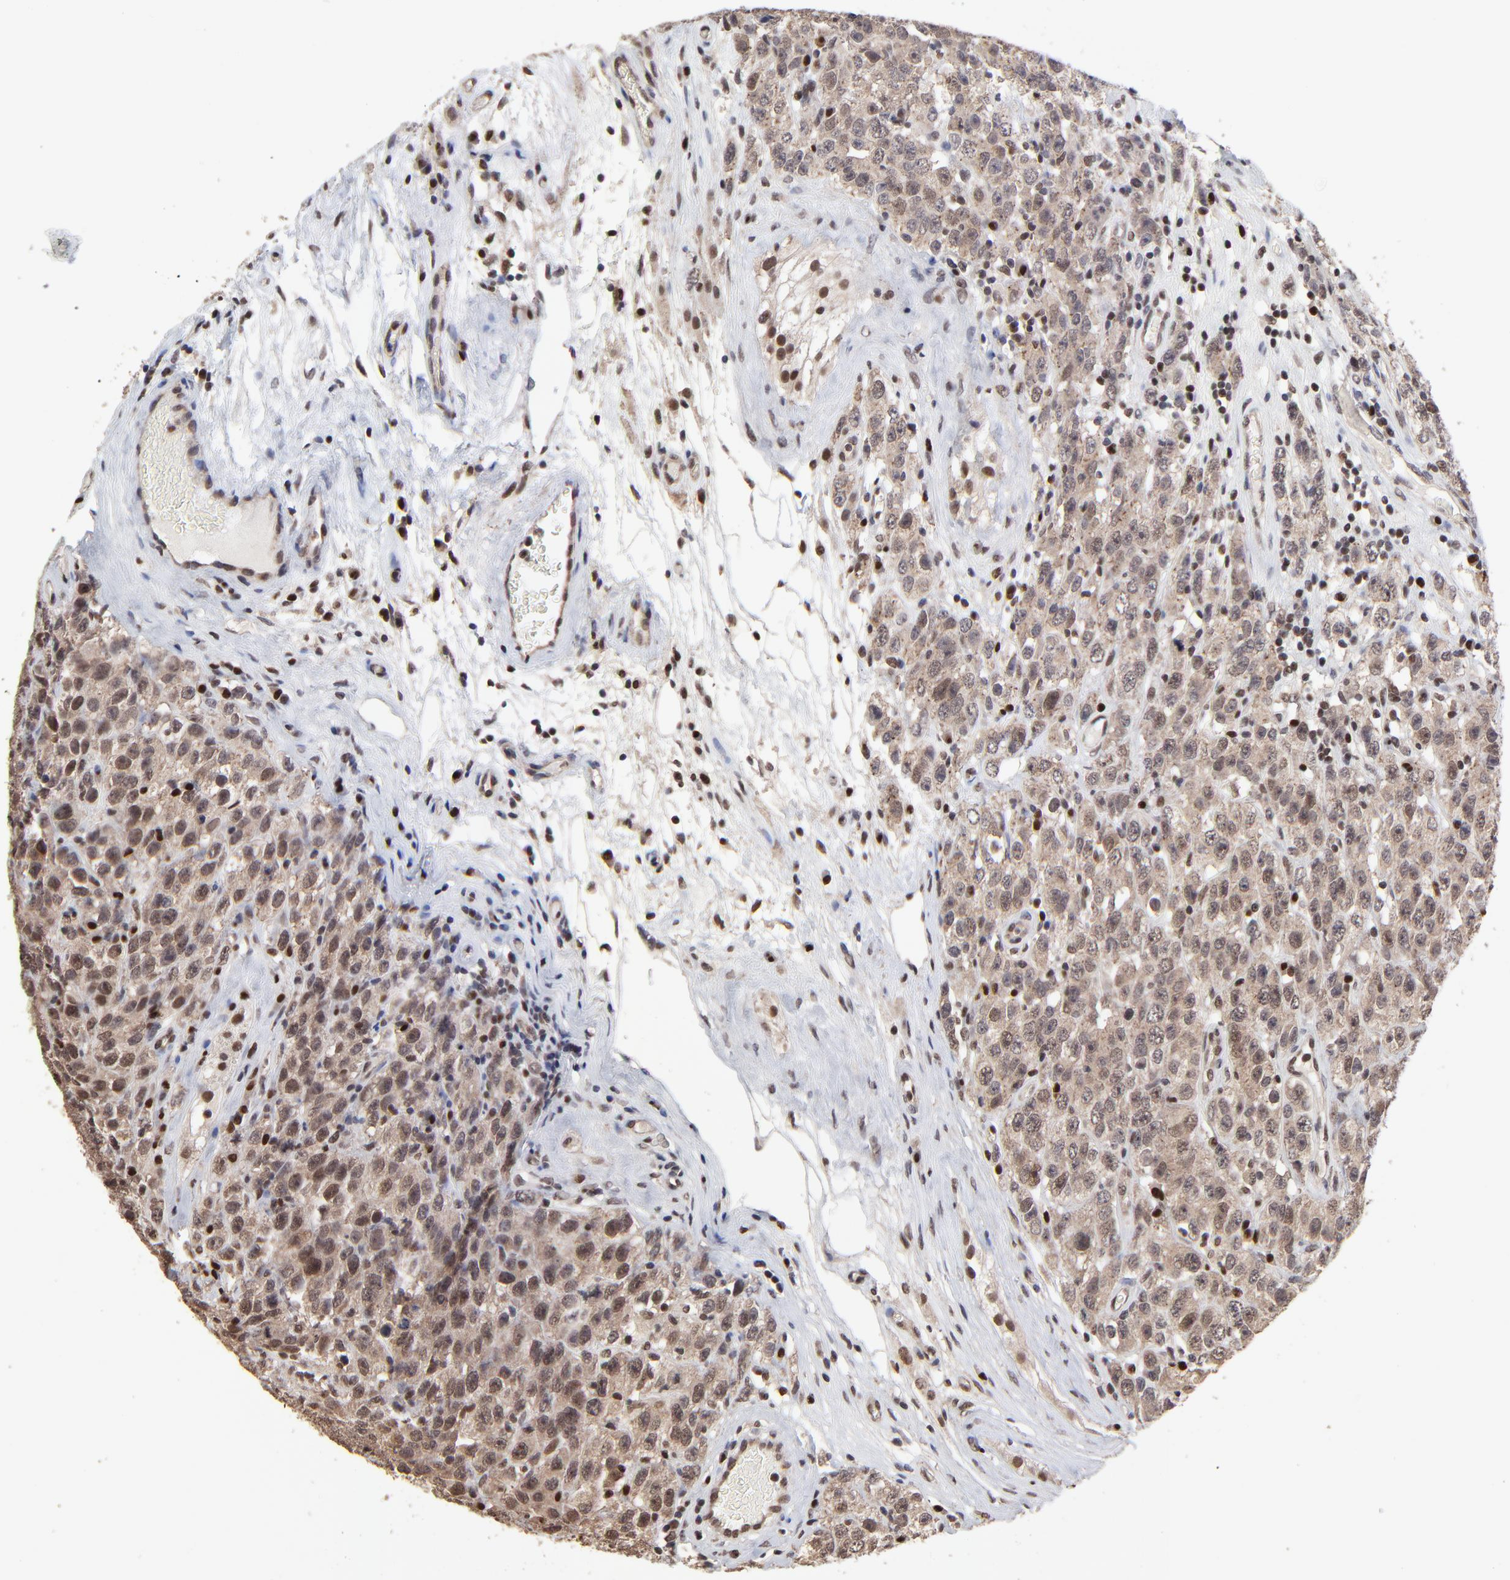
{"staining": {"intensity": "moderate", "quantity": ">75%", "location": "cytoplasmic/membranous,nuclear"}, "tissue": "testis cancer", "cell_type": "Tumor cells", "image_type": "cancer", "snomed": [{"axis": "morphology", "description": "Seminoma, NOS"}, {"axis": "topography", "description": "Testis"}], "caption": "High-power microscopy captured an immunohistochemistry image of seminoma (testis), revealing moderate cytoplasmic/membranous and nuclear expression in approximately >75% of tumor cells. (brown staining indicates protein expression, while blue staining denotes nuclei).", "gene": "DSN1", "patient": {"sex": "male", "age": 52}}